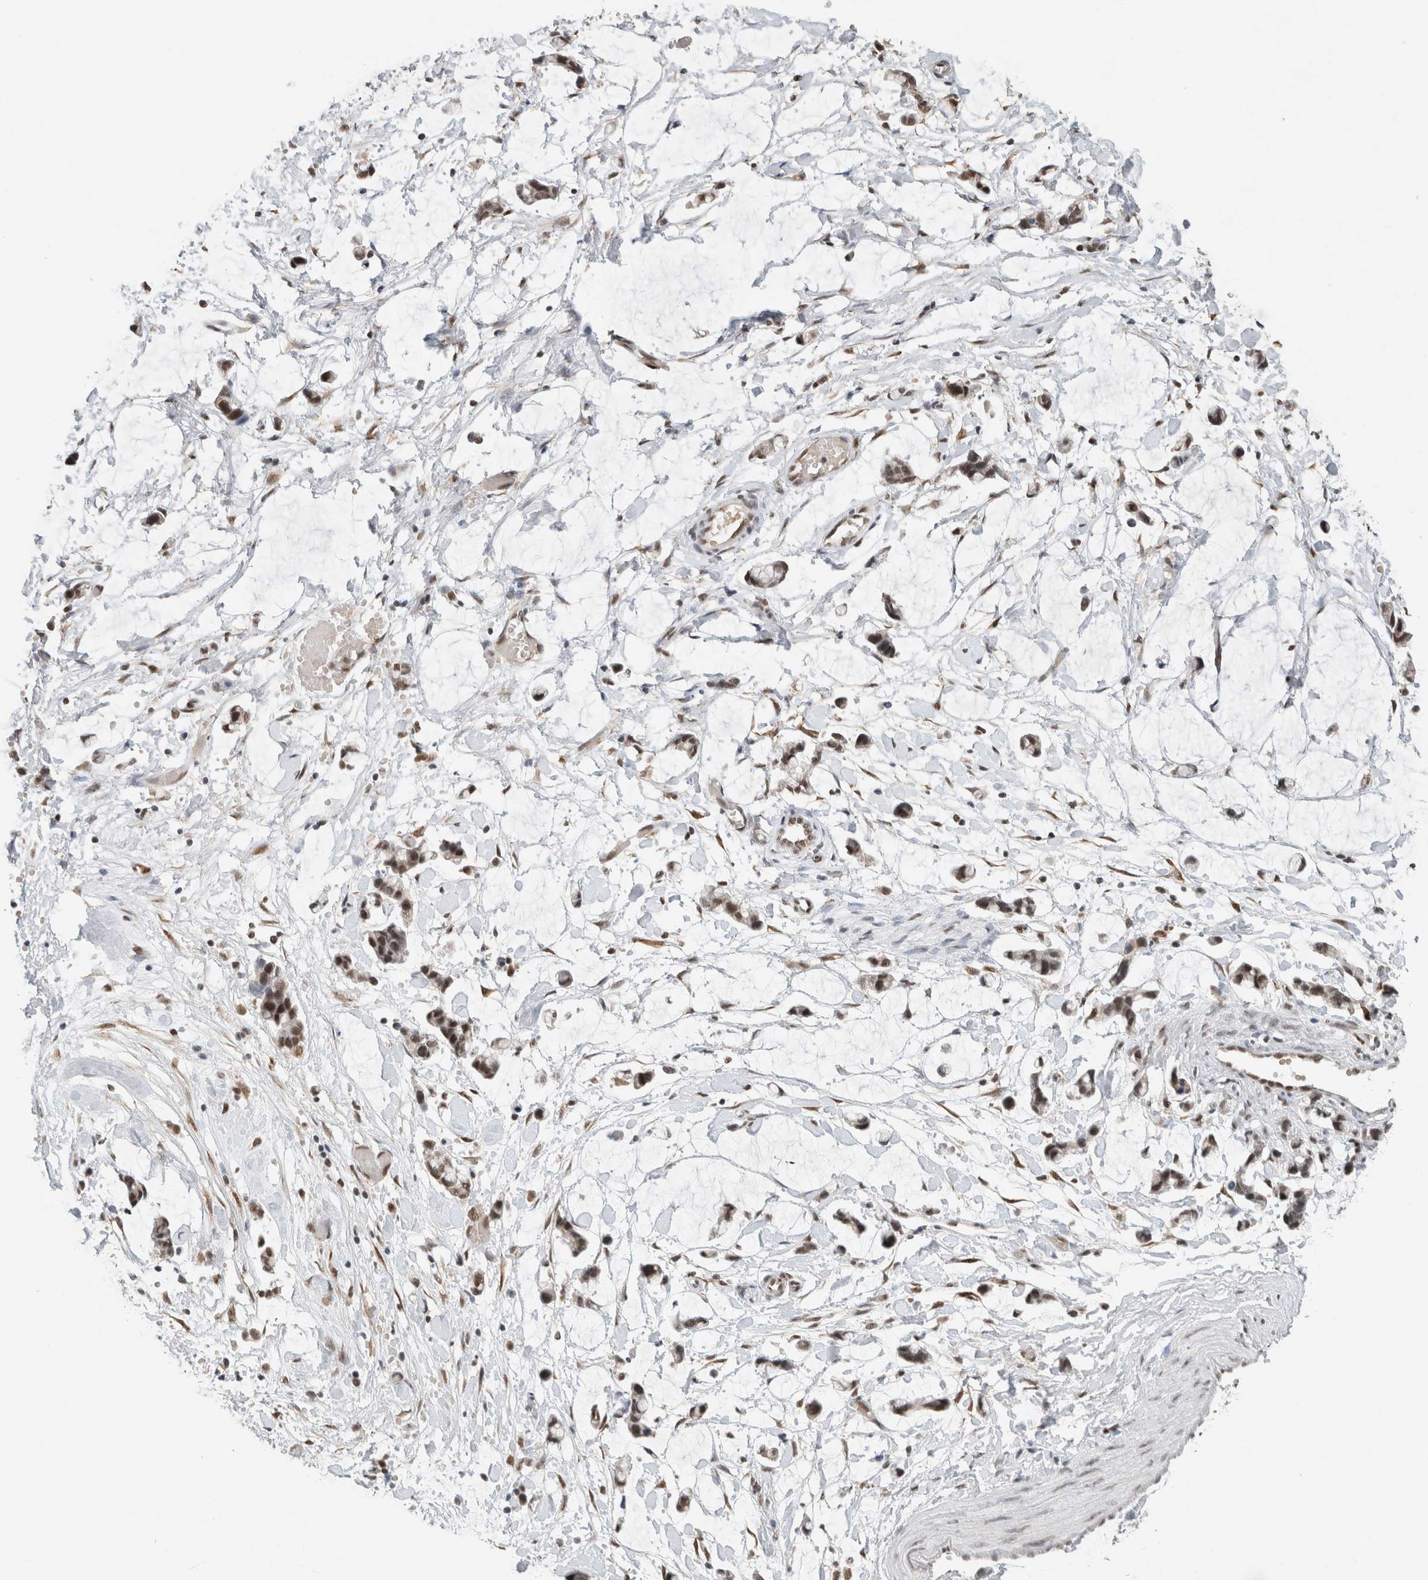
{"staining": {"intensity": "moderate", "quantity": ">75%", "location": "nuclear"}, "tissue": "adipose tissue", "cell_type": "Adipocytes", "image_type": "normal", "snomed": [{"axis": "morphology", "description": "Normal tissue, NOS"}, {"axis": "morphology", "description": "Adenocarcinoma, NOS"}, {"axis": "topography", "description": "Colon"}, {"axis": "topography", "description": "Peripheral nerve tissue"}], "caption": "Protein positivity by immunohistochemistry (IHC) displays moderate nuclear staining in approximately >75% of adipocytes in benign adipose tissue.", "gene": "DDX42", "patient": {"sex": "male", "age": 14}}